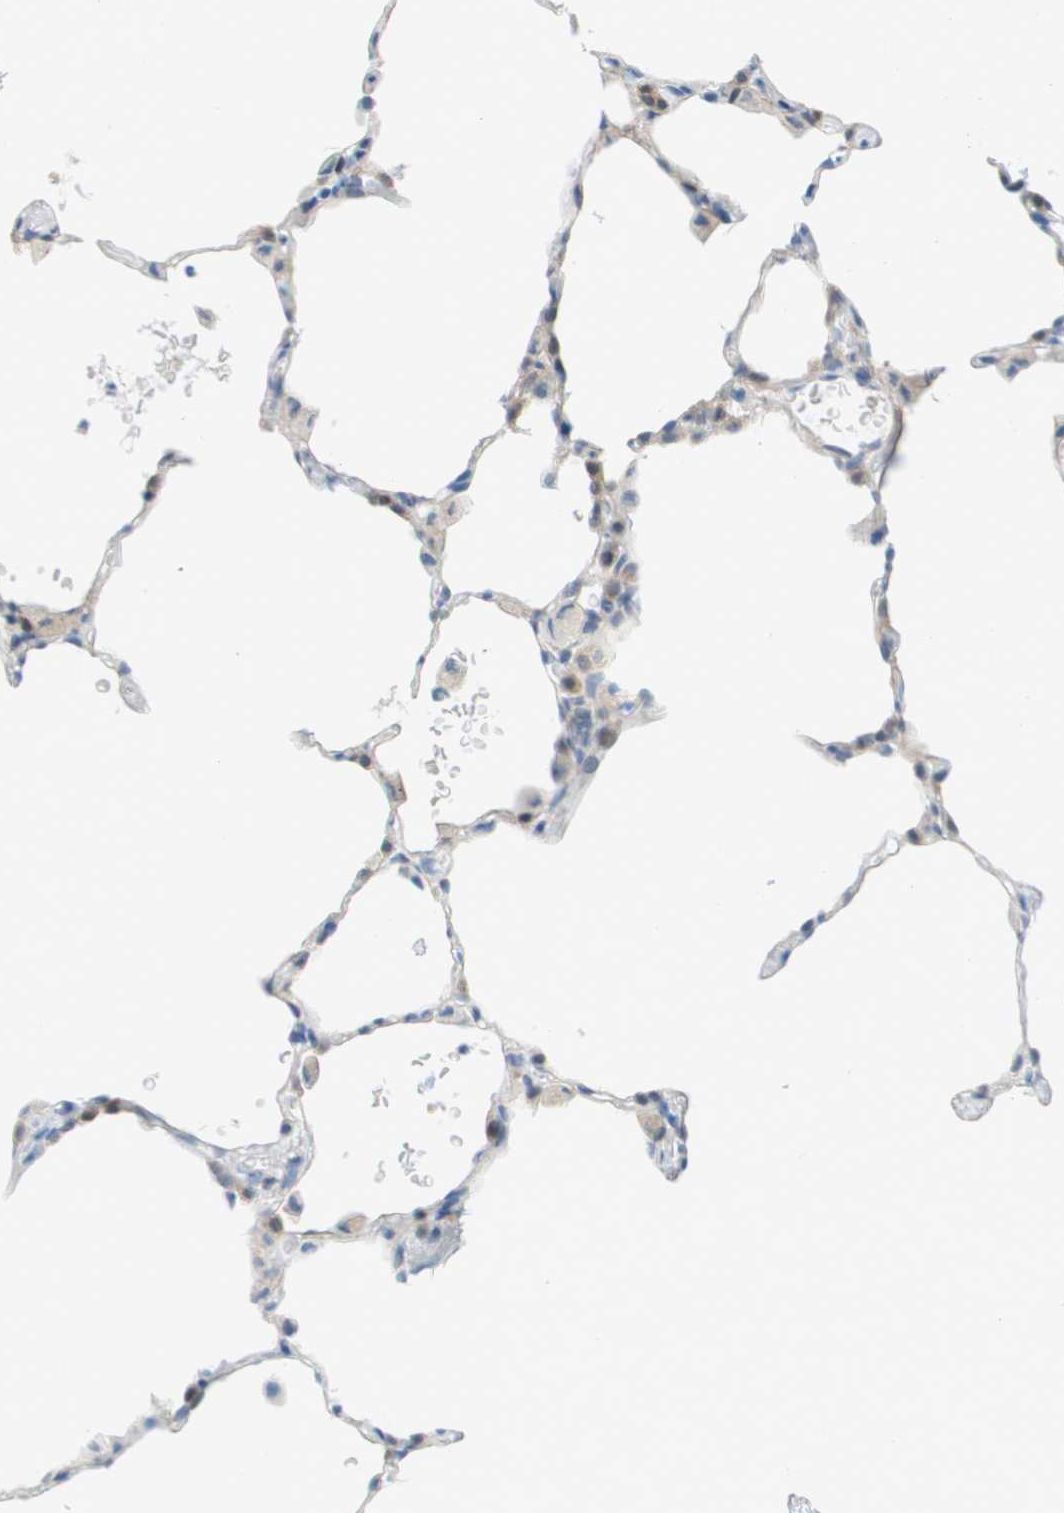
{"staining": {"intensity": "negative", "quantity": "none", "location": "none"}, "tissue": "lung", "cell_type": "Alveolar cells", "image_type": "normal", "snomed": [{"axis": "morphology", "description": "Normal tissue, NOS"}, {"axis": "topography", "description": "Lung"}], "caption": "The micrograph reveals no significant positivity in alveolar cells of lung.", "gene": "CUL9", "patient": {"sex": "female", "age": 49}}